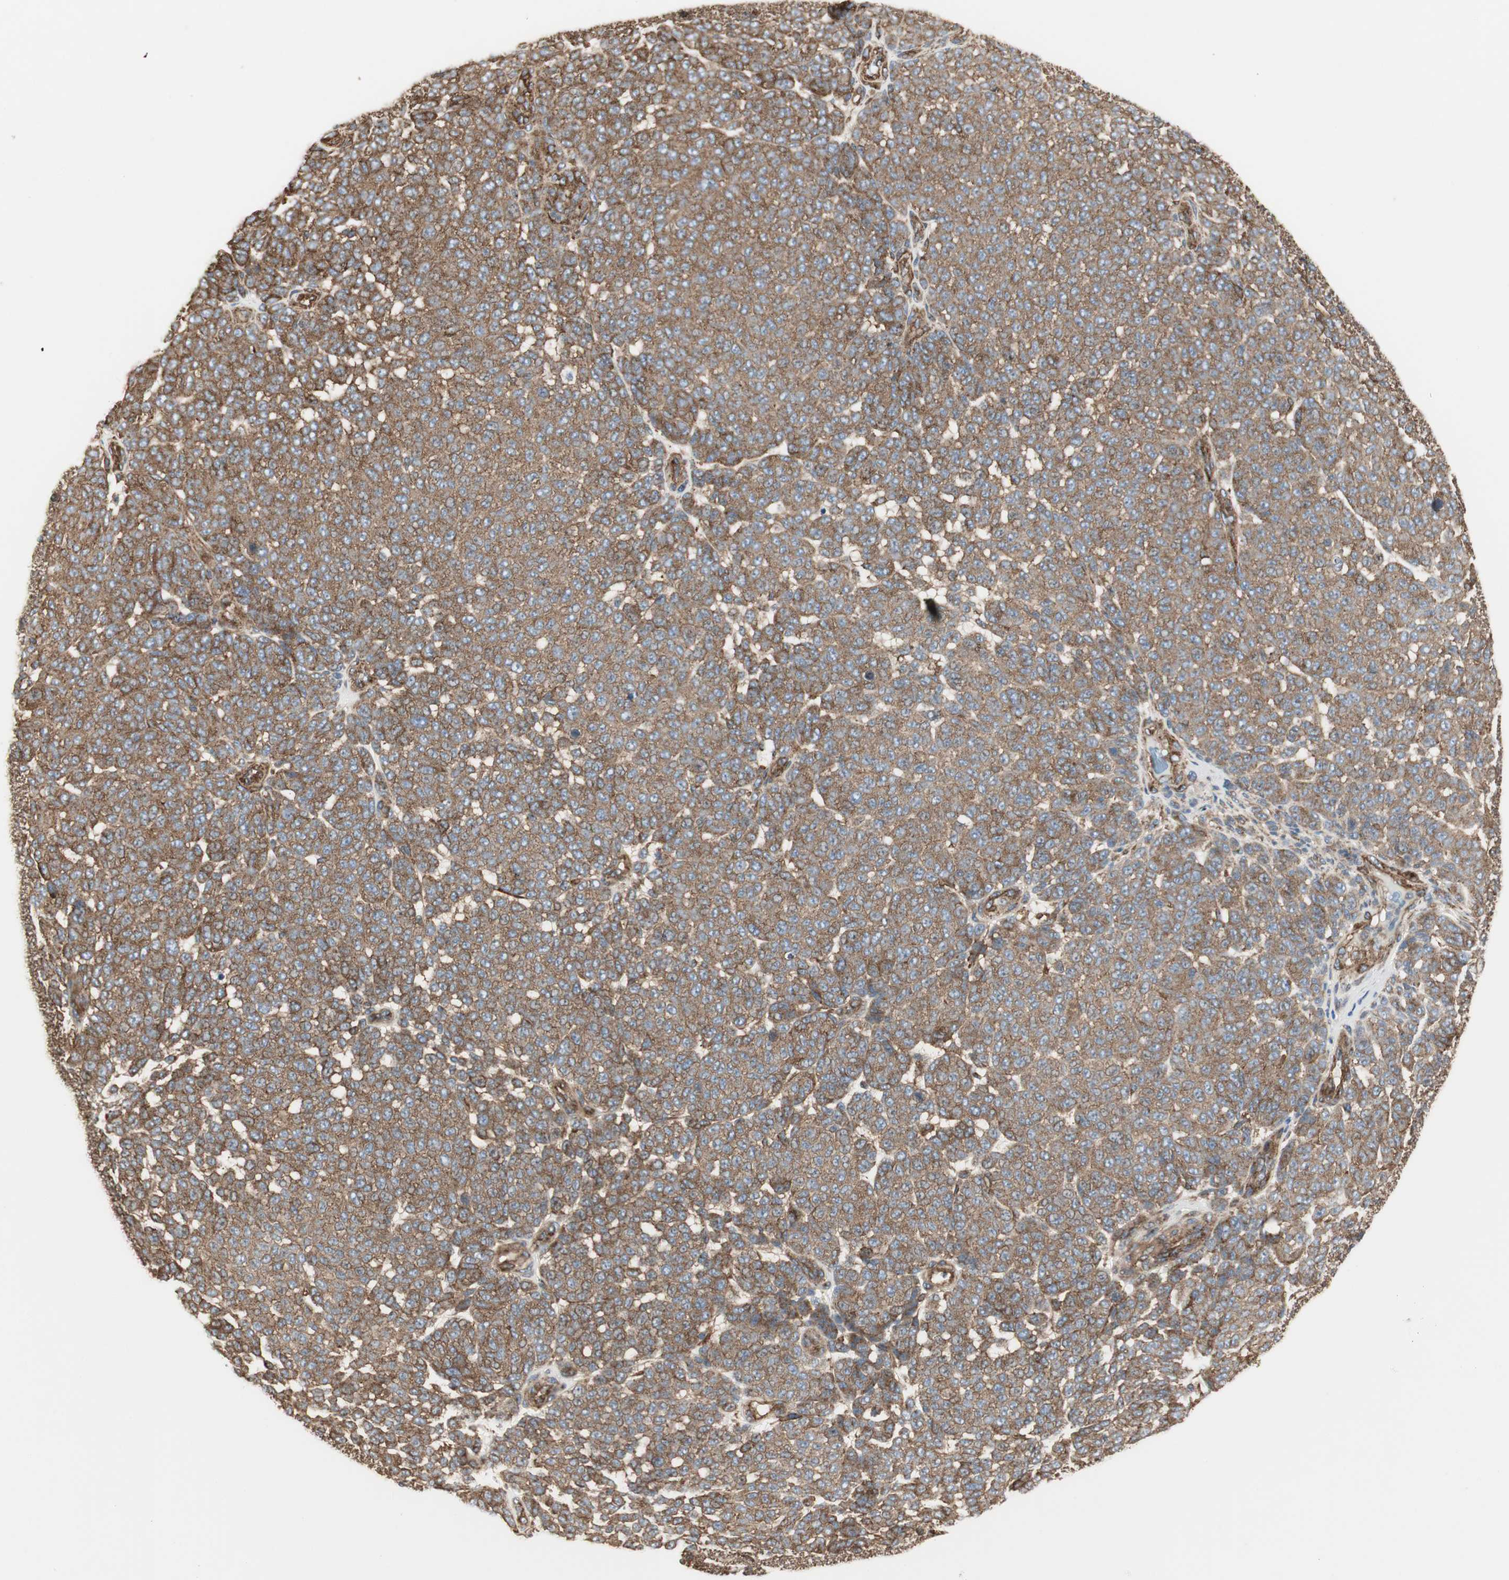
{"staining": {"intensity": "strong", "quantity": ">75%", "location": "cytoplasmic/membranous"}, "tissue": "melanoma", "cell_type": "Tumor cells", "image_type": "cancer", "snomed": [{"axis": "morphology", "description": "Malignant melanoma, NOS"}, {"axis": "topography", "description": "Skin"}], "caption": "The photomicrograph demonstrates staining of malignant melanoma, revealing strong cytoplasmic/membranous protein staining (brown color) within tumor cells. (DAB (3,3'-diaminobenzidine) IHC with brightfield microscopy, high magnification).", "gene": "H6PD", "patient": {"sex": "male", "age": 59}}